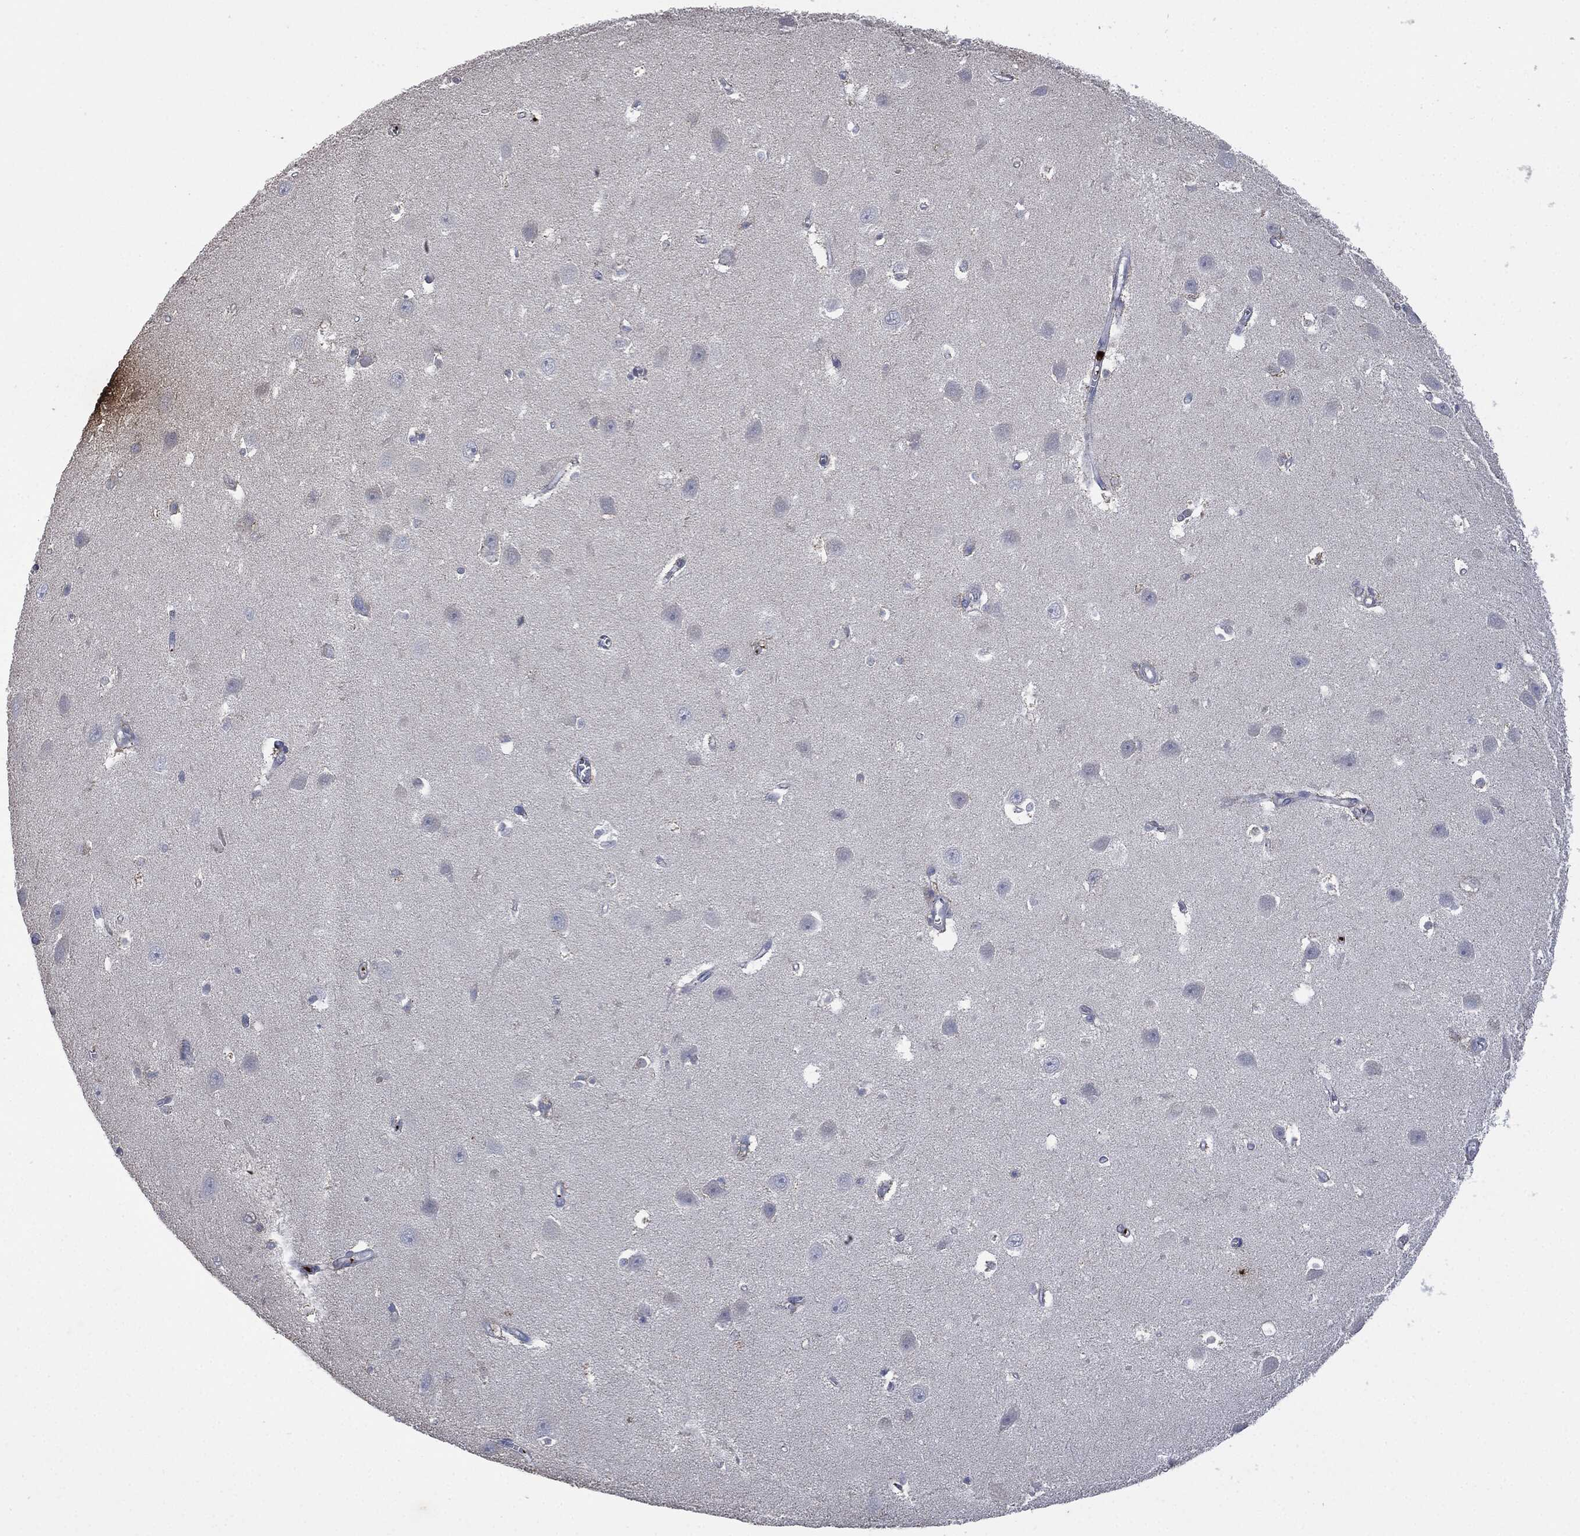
{"staining": {"intensity": "negative", "quantity": "none", "location": "none"}, "tissue": "hippocampus", "cell_type": "Glial cells", "image_type": "normal", "snomed": [{"axis": "morphology", "description": "Normal tissue, NOS"}, {"axis": "topography", "description": "Hippocampus"}], "caption": "Glial cells show no significant expression in normal hippocampus. (DAB (3,3'-diaminobenzidine) immunohistochemistry, high magnification).", "gene": "CD33", "patient": {"sex": "female", "age": 64}}